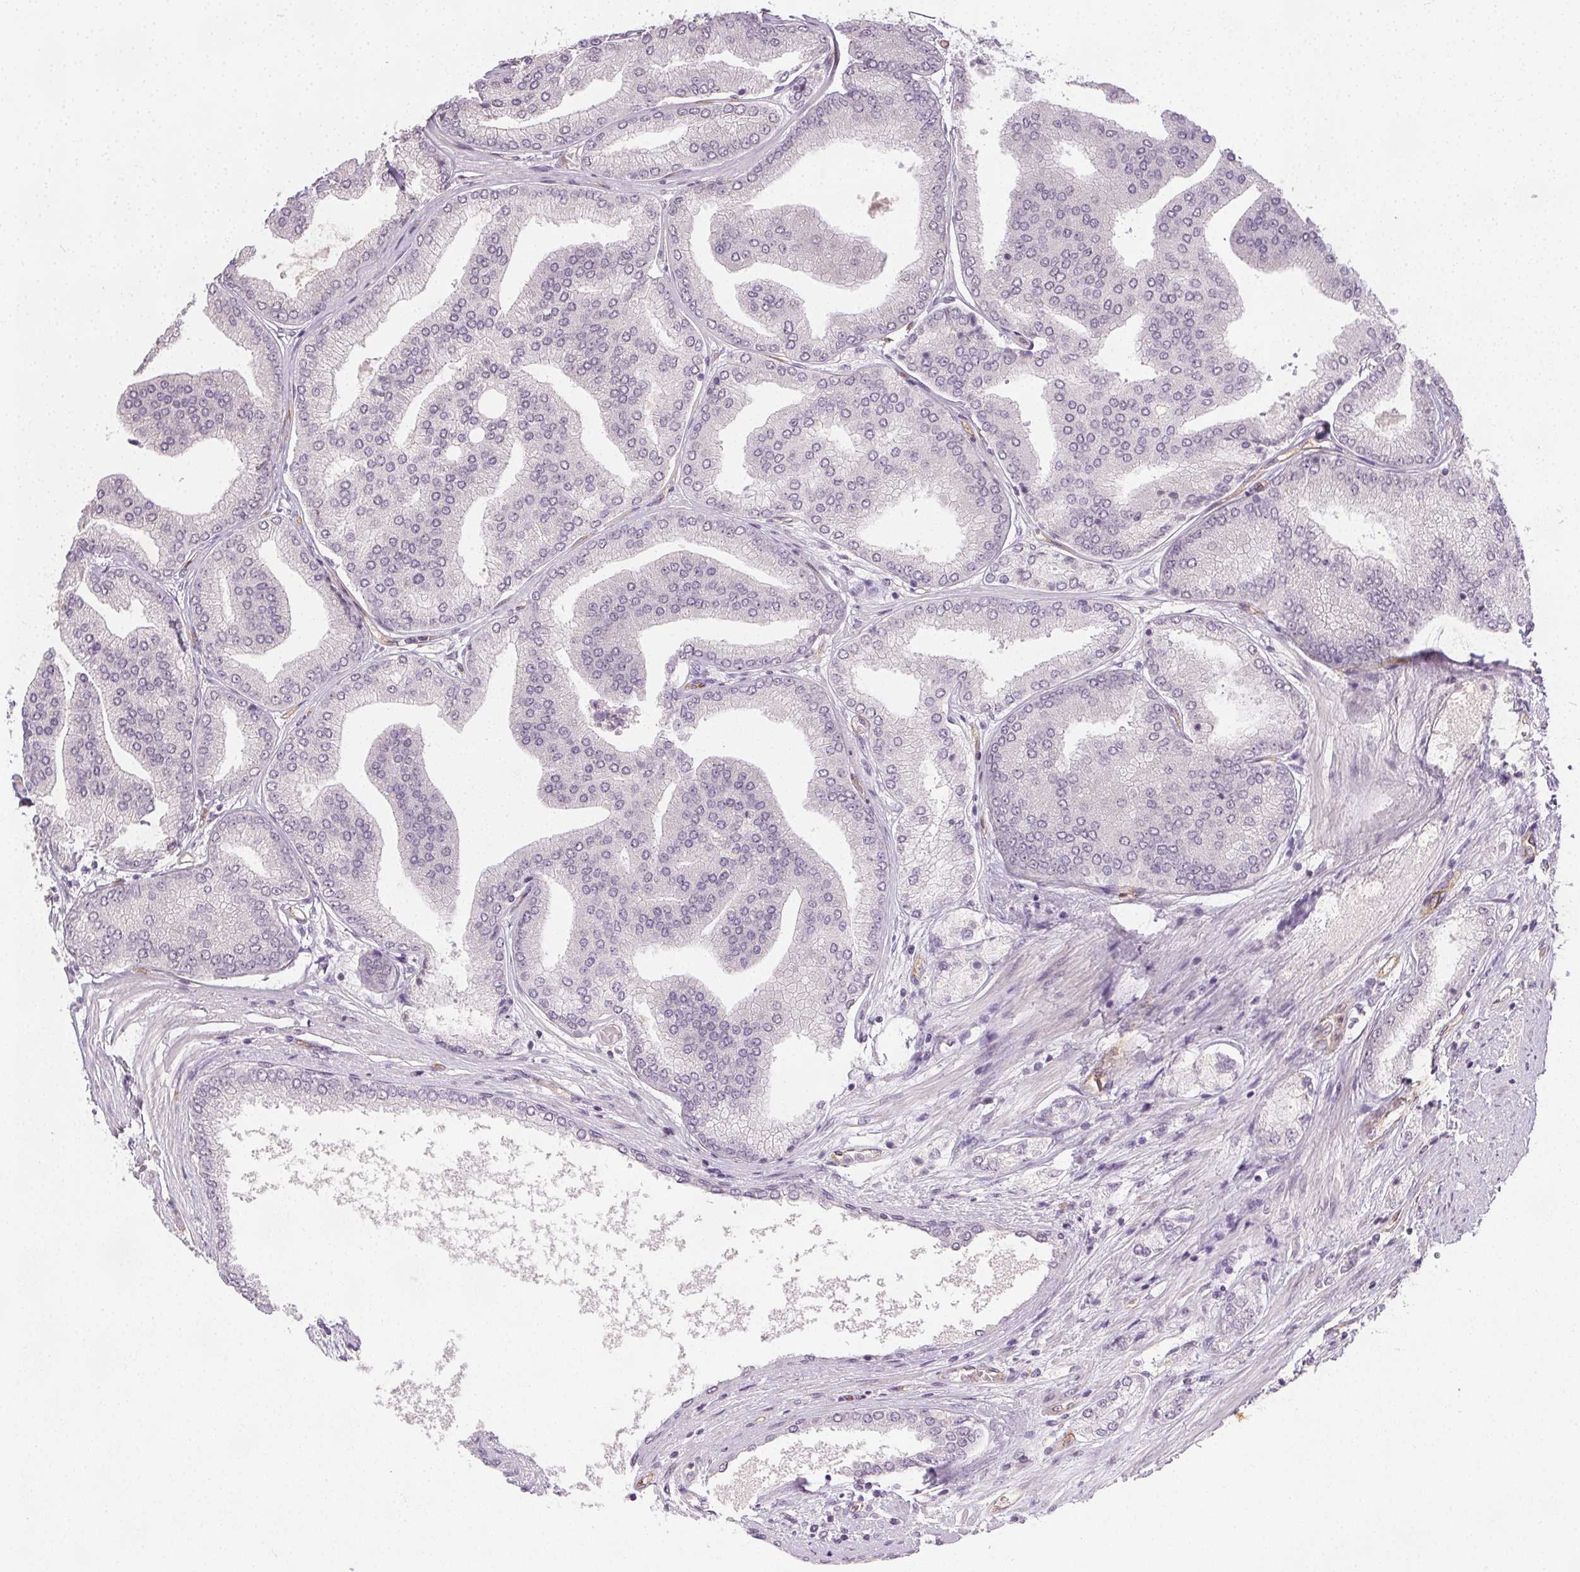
{"staining": {"intensity": "negative", "quantity": "none", "location": "none"}, "tissue": "prostate cancer", "cell_type": "Tumor cells", "image_type": "cancer", "snomed": [{"axis": "morphology", "description": "Adenocarcinoma, NOS"}, {"axis": "topography", "description": "Prostate"}], "caption": "There is no significant positivity in tumor cells of prostate cancer.", "gene": "PODXL", "patient": {"sex": "male", "age": 63}}